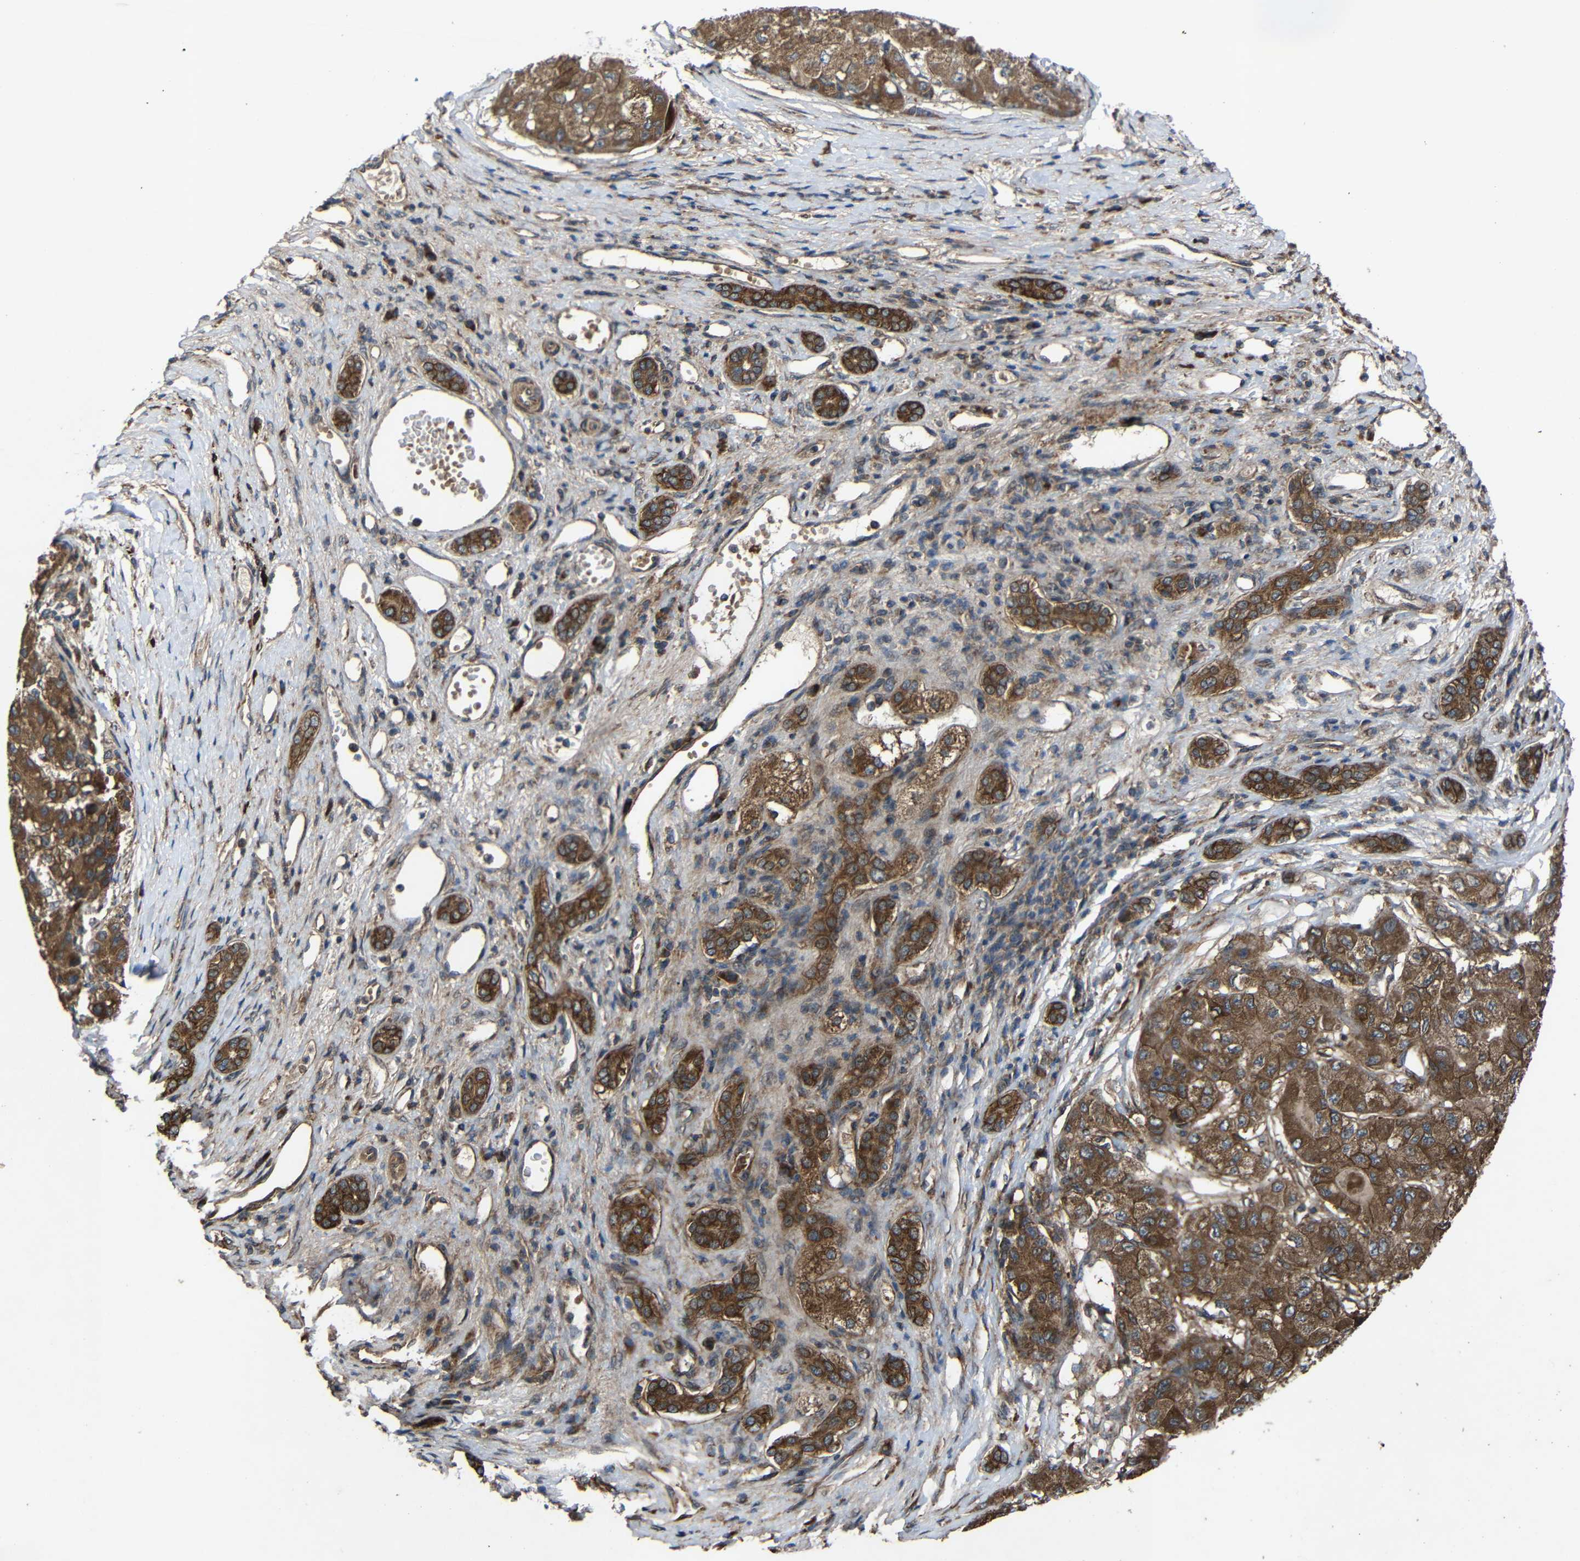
{"staining": {"intensity": "strong", "quantity": ">75%", "location": "cytoplasmic/membranous"}, "tissue": "liver cancer", "cell_type": "Tumor cells", "image_type": "cancer", "snomed": [{"axis": "morphology", "description": "Carcinoma, Hepatocellular, NOS"}, {"axis": "topography", "description": "Liver"}], "caption": "About >75% of tumor cells in liver hepatocellular carcinoma reveal strong cytoplasmic/membranous protein expression as visualized by brown immunohistochemical staining.", "gene": "C1GALT1", "patient": {"sex": "male", "age": 80}}